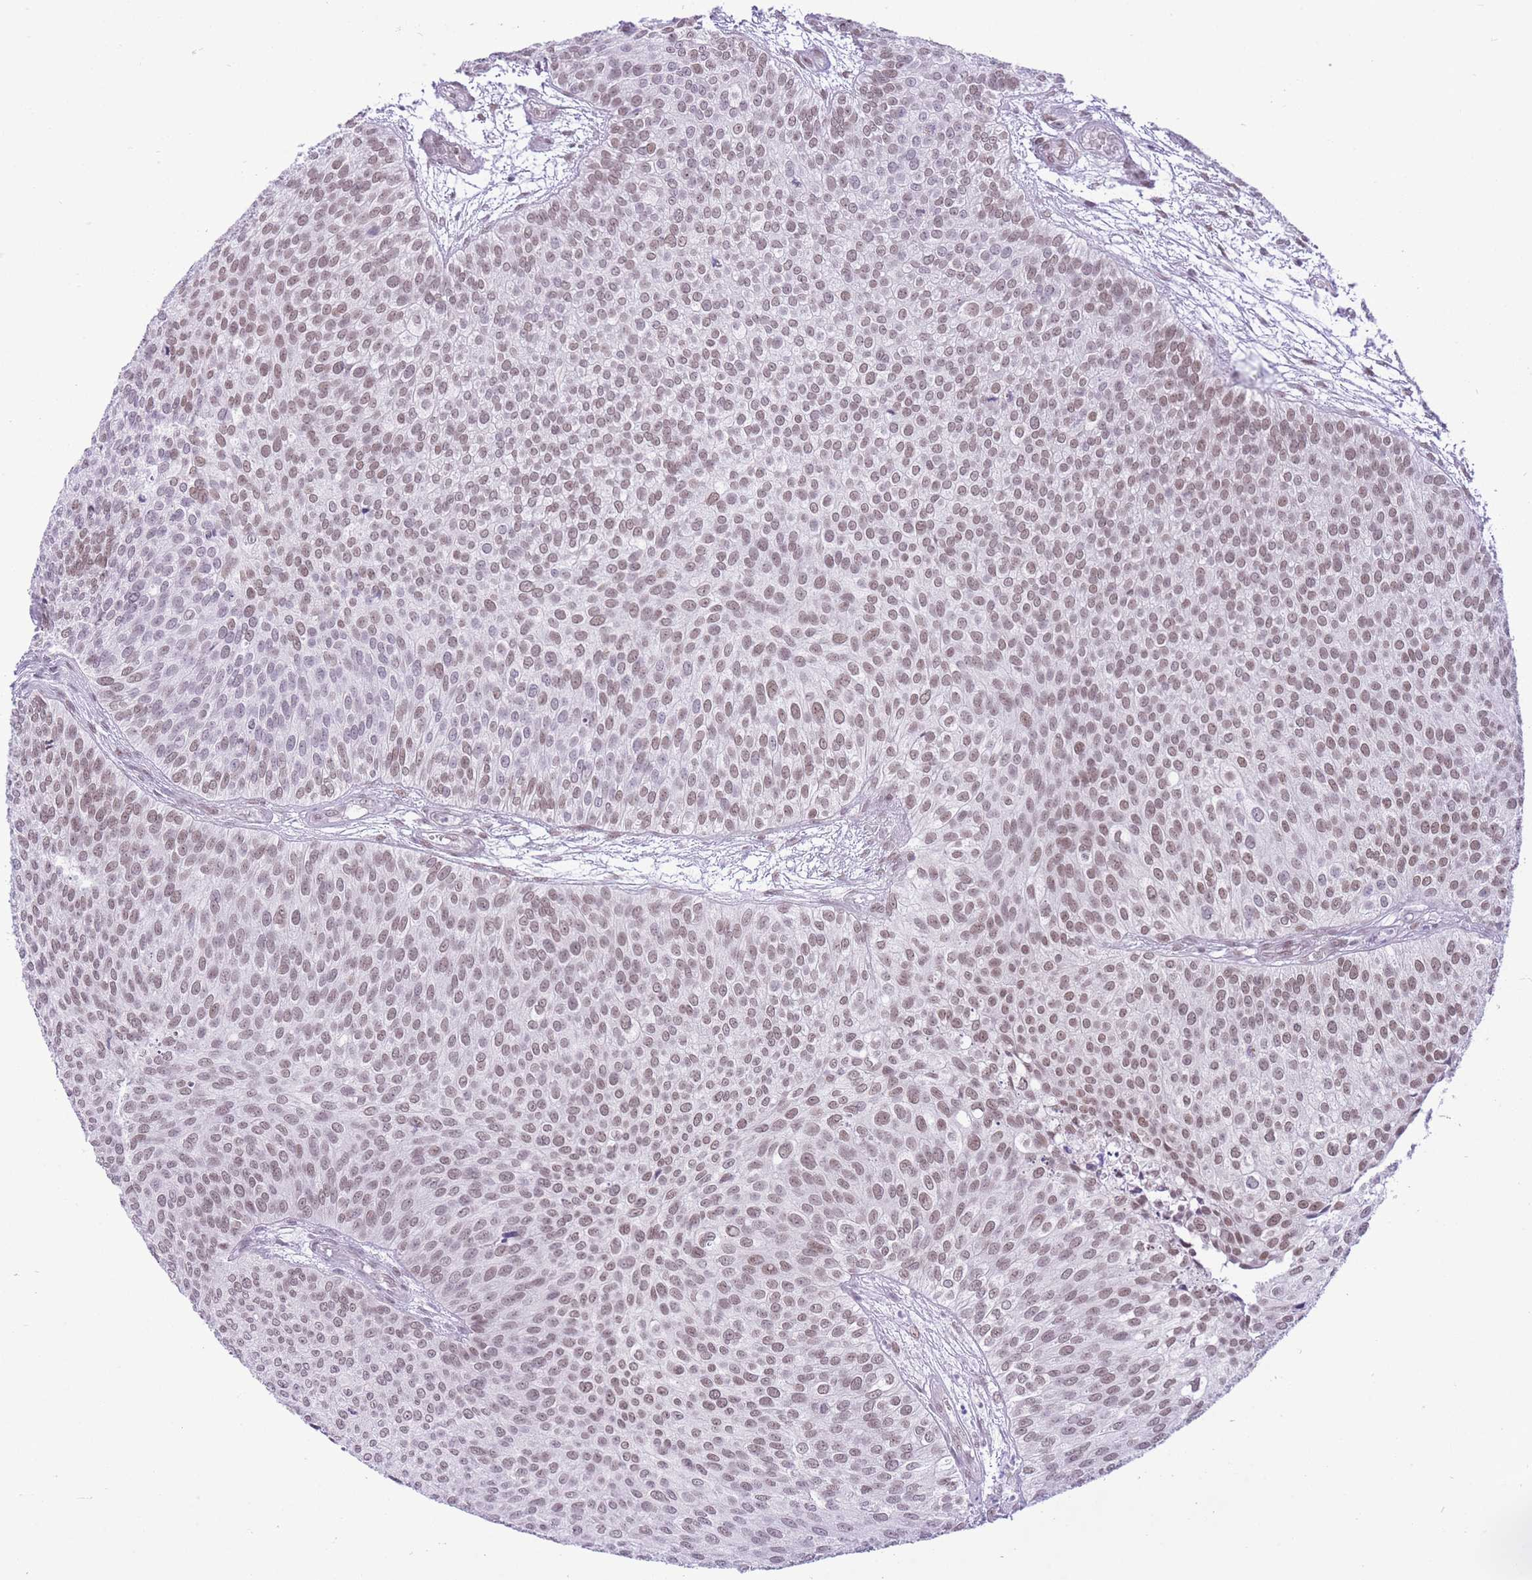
{"staining": {"intensity": "moderate", "quantity": ">75%", "location": "nuclear"}, "tissue": "urothelial cancer", "cell_type": "Tumor cells", "image_type": "cancer", "snomed": [{"axis": "morphology", "description": "Urothelial carcinoma, Low grade"}, {"axis": "topography", "description": "Urinary bladder"}], "caption": "A brown stain shows moderate nuclear positivity of a protein in human urothelial cancer tumor cells.", "gene": "ZBED5", "patient": {"sex": "male", "age": 84}}